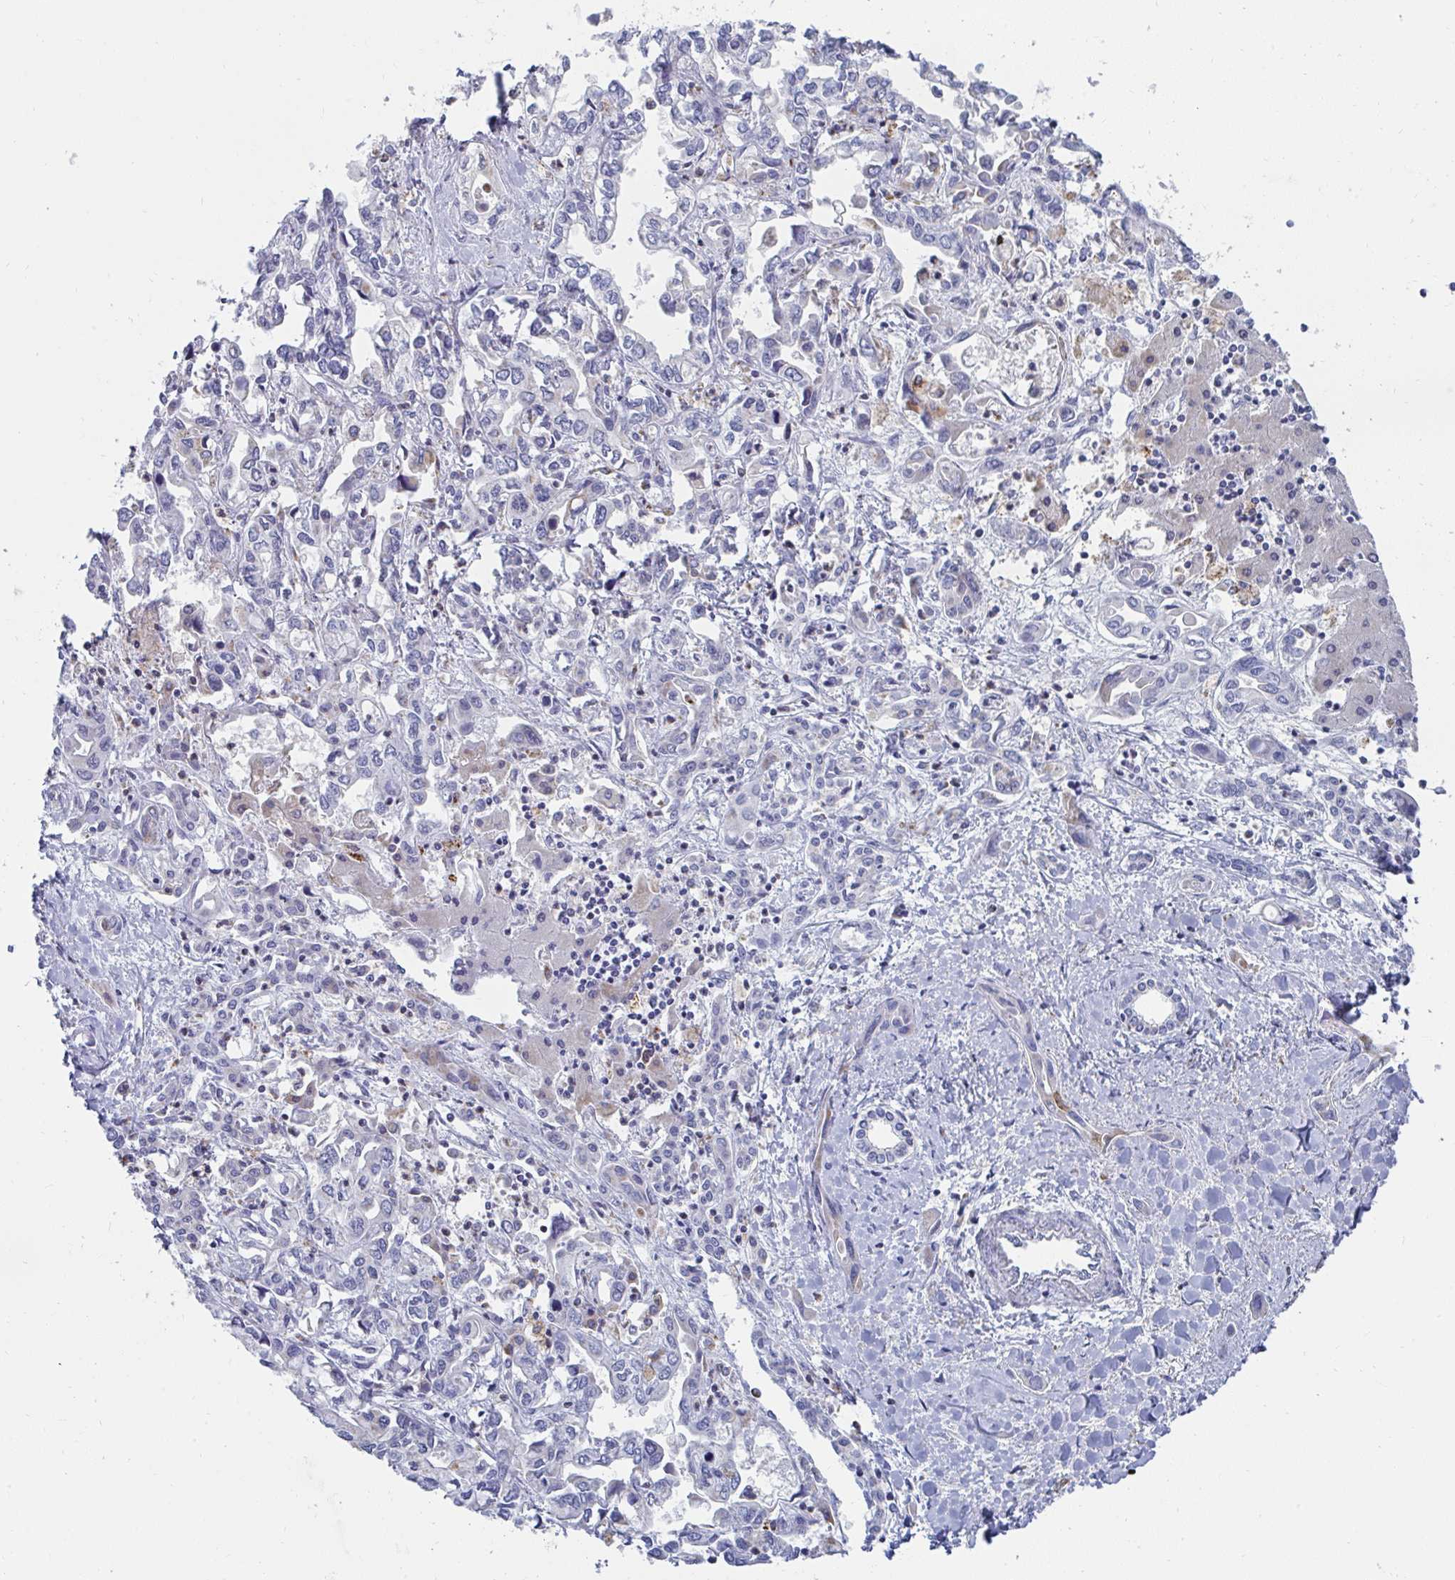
{"staining": {"intensity": "negative", "quantity": "none", "location": "none"}, "tissue": "liver cancer", "cell_type": "Tumor cells", "image_type": "cancer", "snomed": [{"axis": "morphology", "description": "Cholangiocarcinoma"}, {"axis": "topography", "description": "Liver"}], "caption": "Cholangiocarcinoma (liver) stained for a protein using immunohistochemistry (IHC) displays no staining tumor cells.", "gene": "MGAM2", "patient": {"sex": "female", "age": 64}}